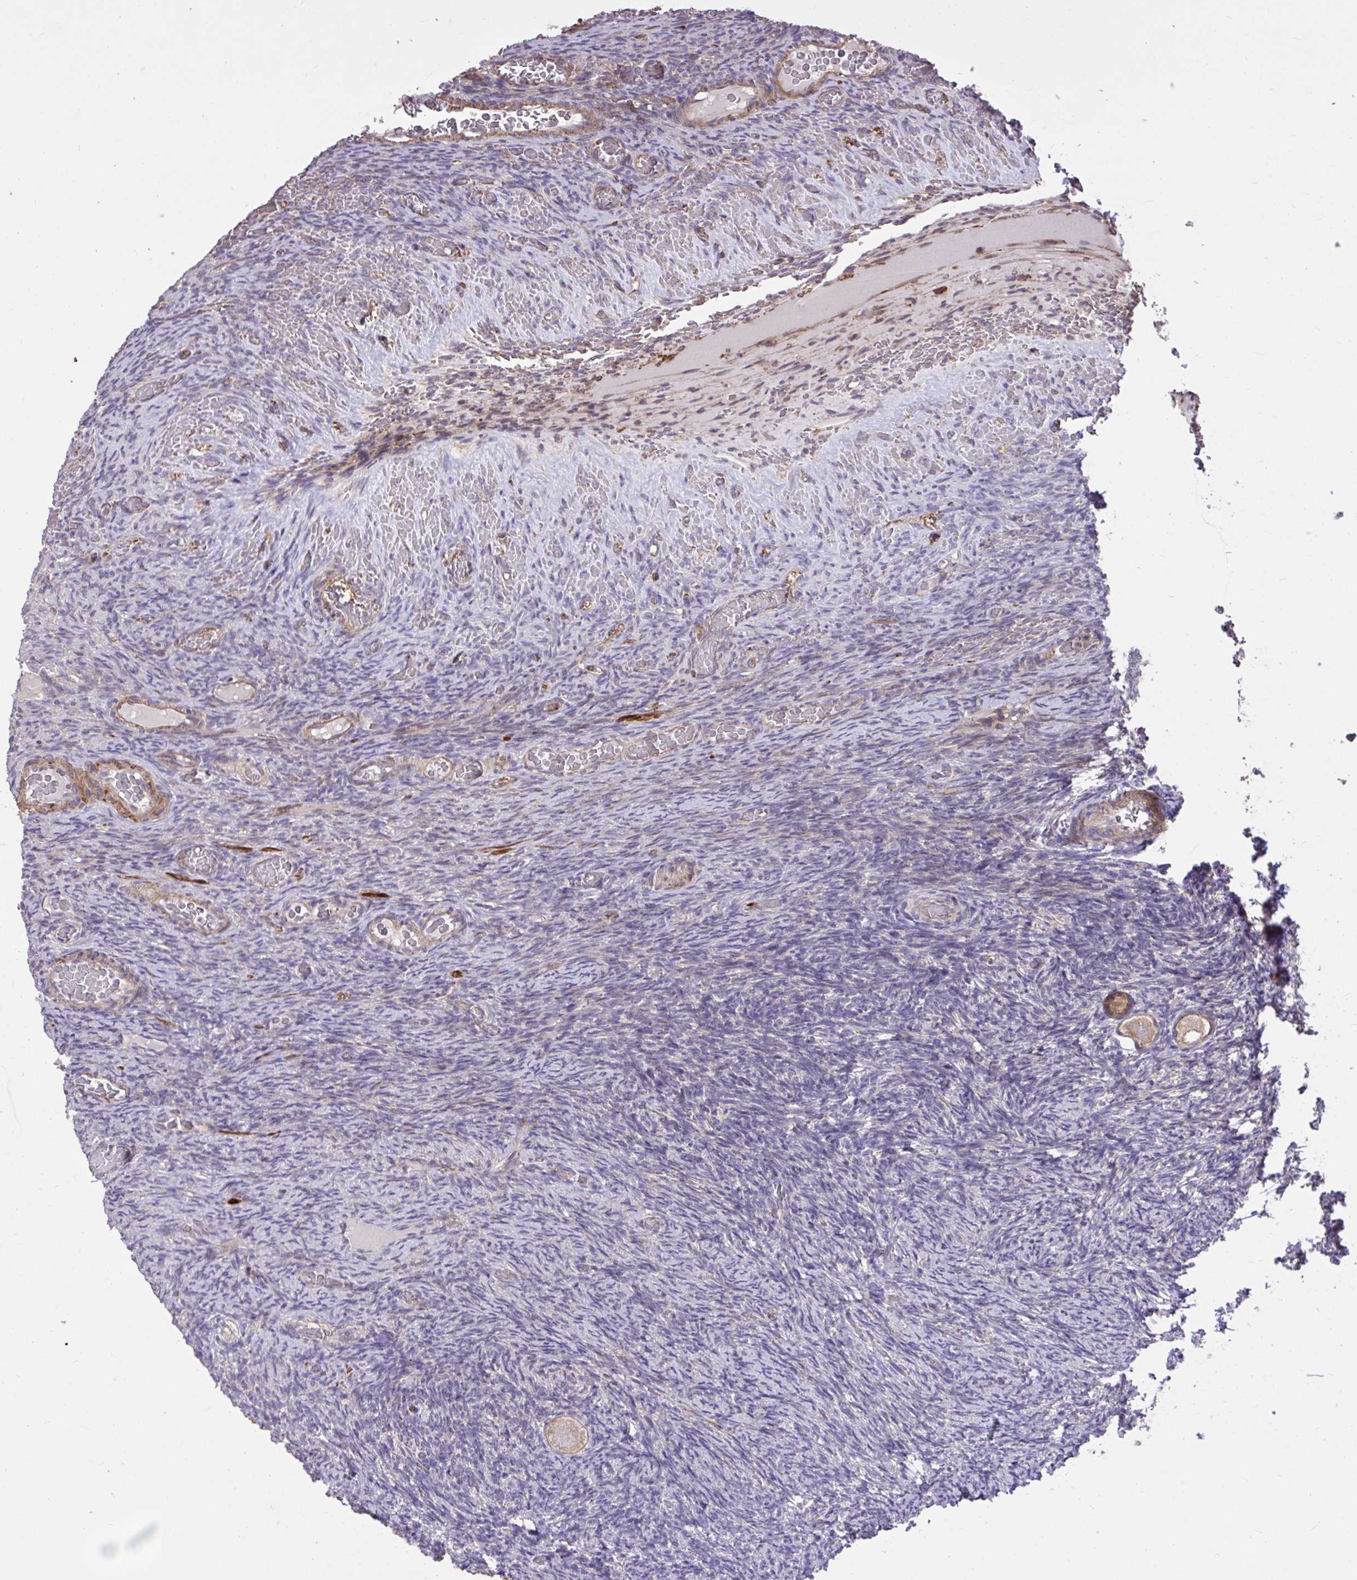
{"staining": {"intensity": "moderate", "quantity": ">75%", "location": "cytoplasmic/membranous"}, "tissue": "ovary", "cell_type": "Follicle cells", "image_type": "normal", "snomed": [{"axis": "morphology", "description": "Normal tissue, NOS"}, {"axis": "topography", "description": "Ovary"}], "caption": "The image displays a brown stain indicating the presence of a protein in the cytoplasmic/membranous of follicle cells in ovary.", "gene": "IGFL2", "patient": {"sex": "female", "age": 34}}